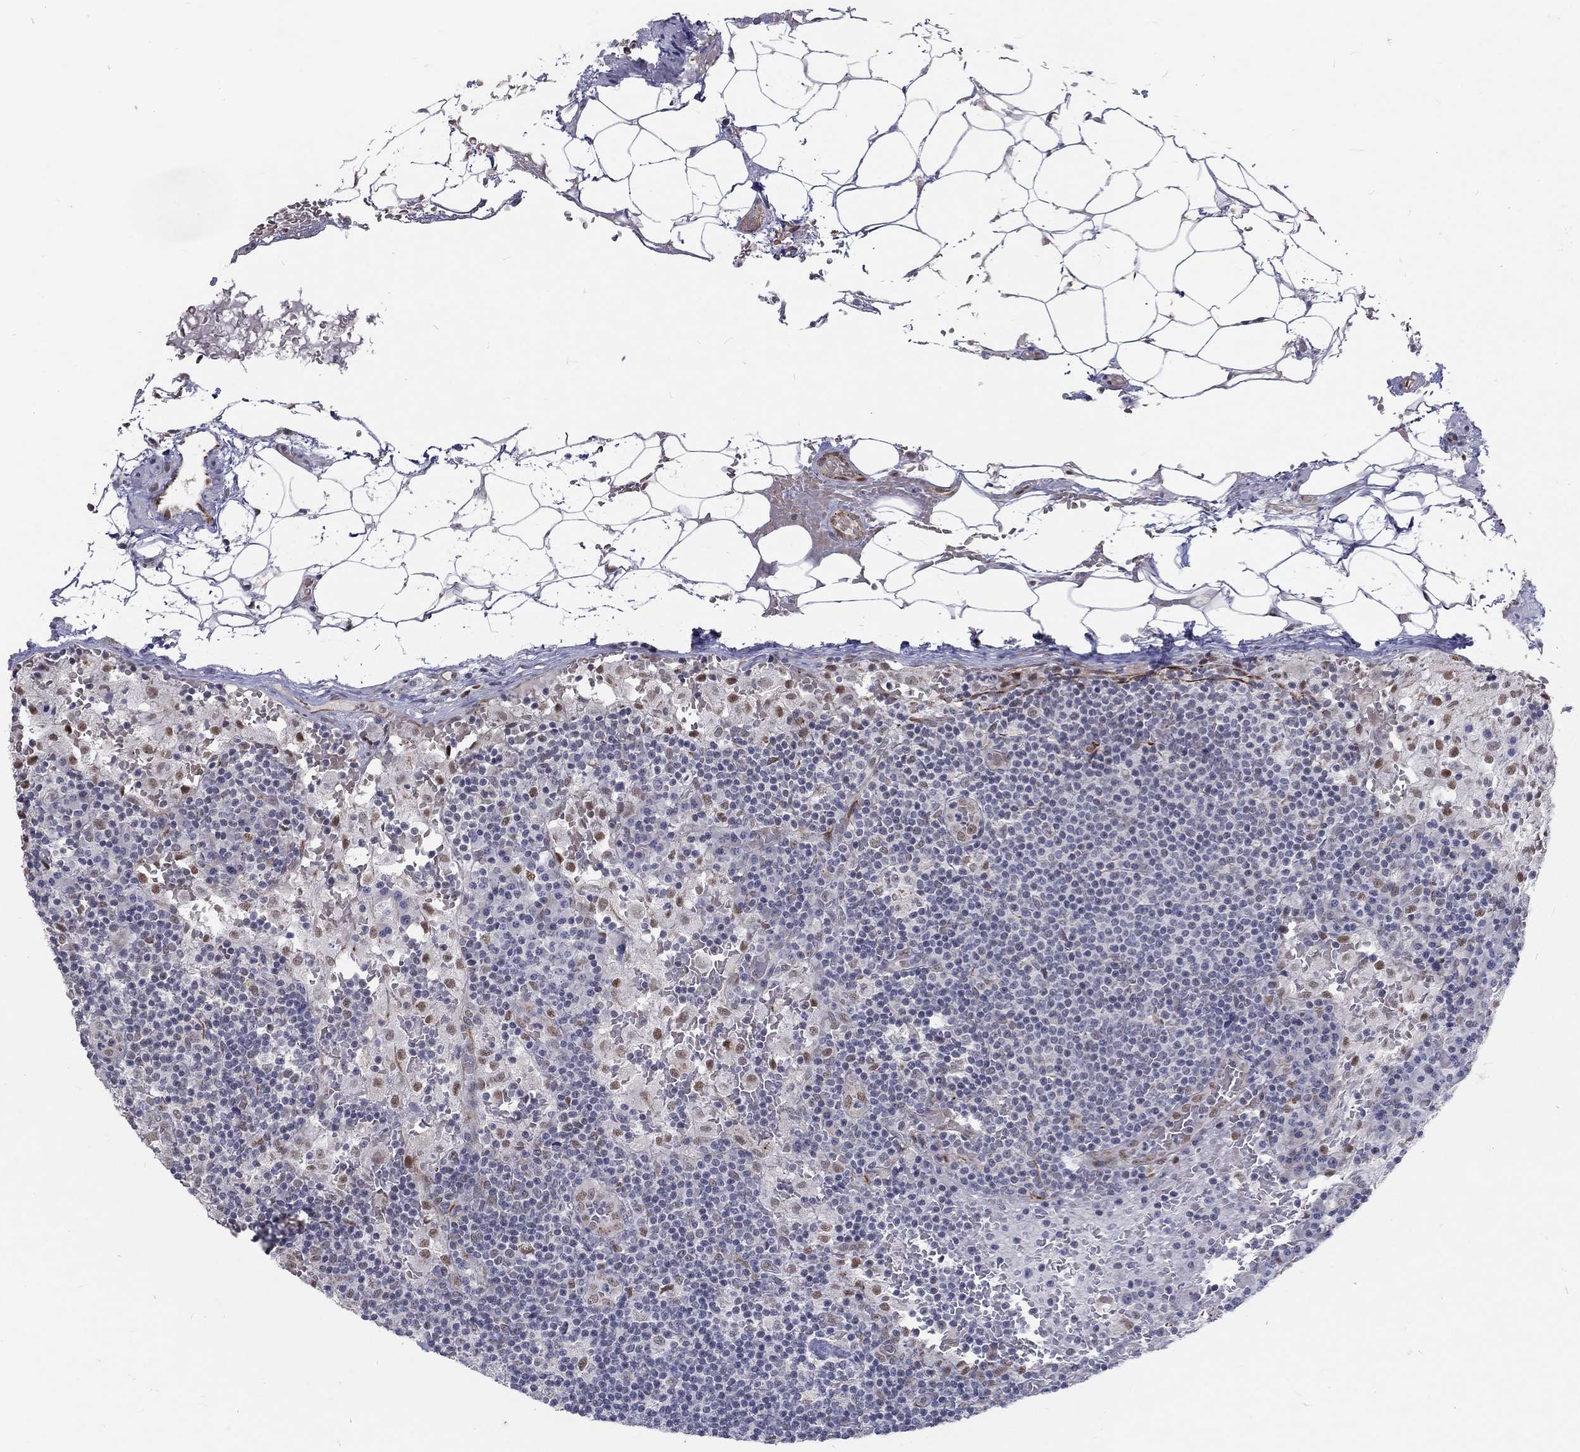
{"staining": {"intensity": "negative", "quantity": "none", "location": "none"}, "tissue": "lymph node", "cell_type": "Germinal center cells", "image_type": "normal", "snomed": [{"axis": "morphology", "description": "Normal tissue, NOS"}, {"axis": "topography", "description": "Lymph node"}], "caption": "An IHC image of unremarkable lymph node is shown. There is no staining in germinal center cells of lymph node.", "gene": "ZBED1", "patient": {"sex": "male", "age": 62}}